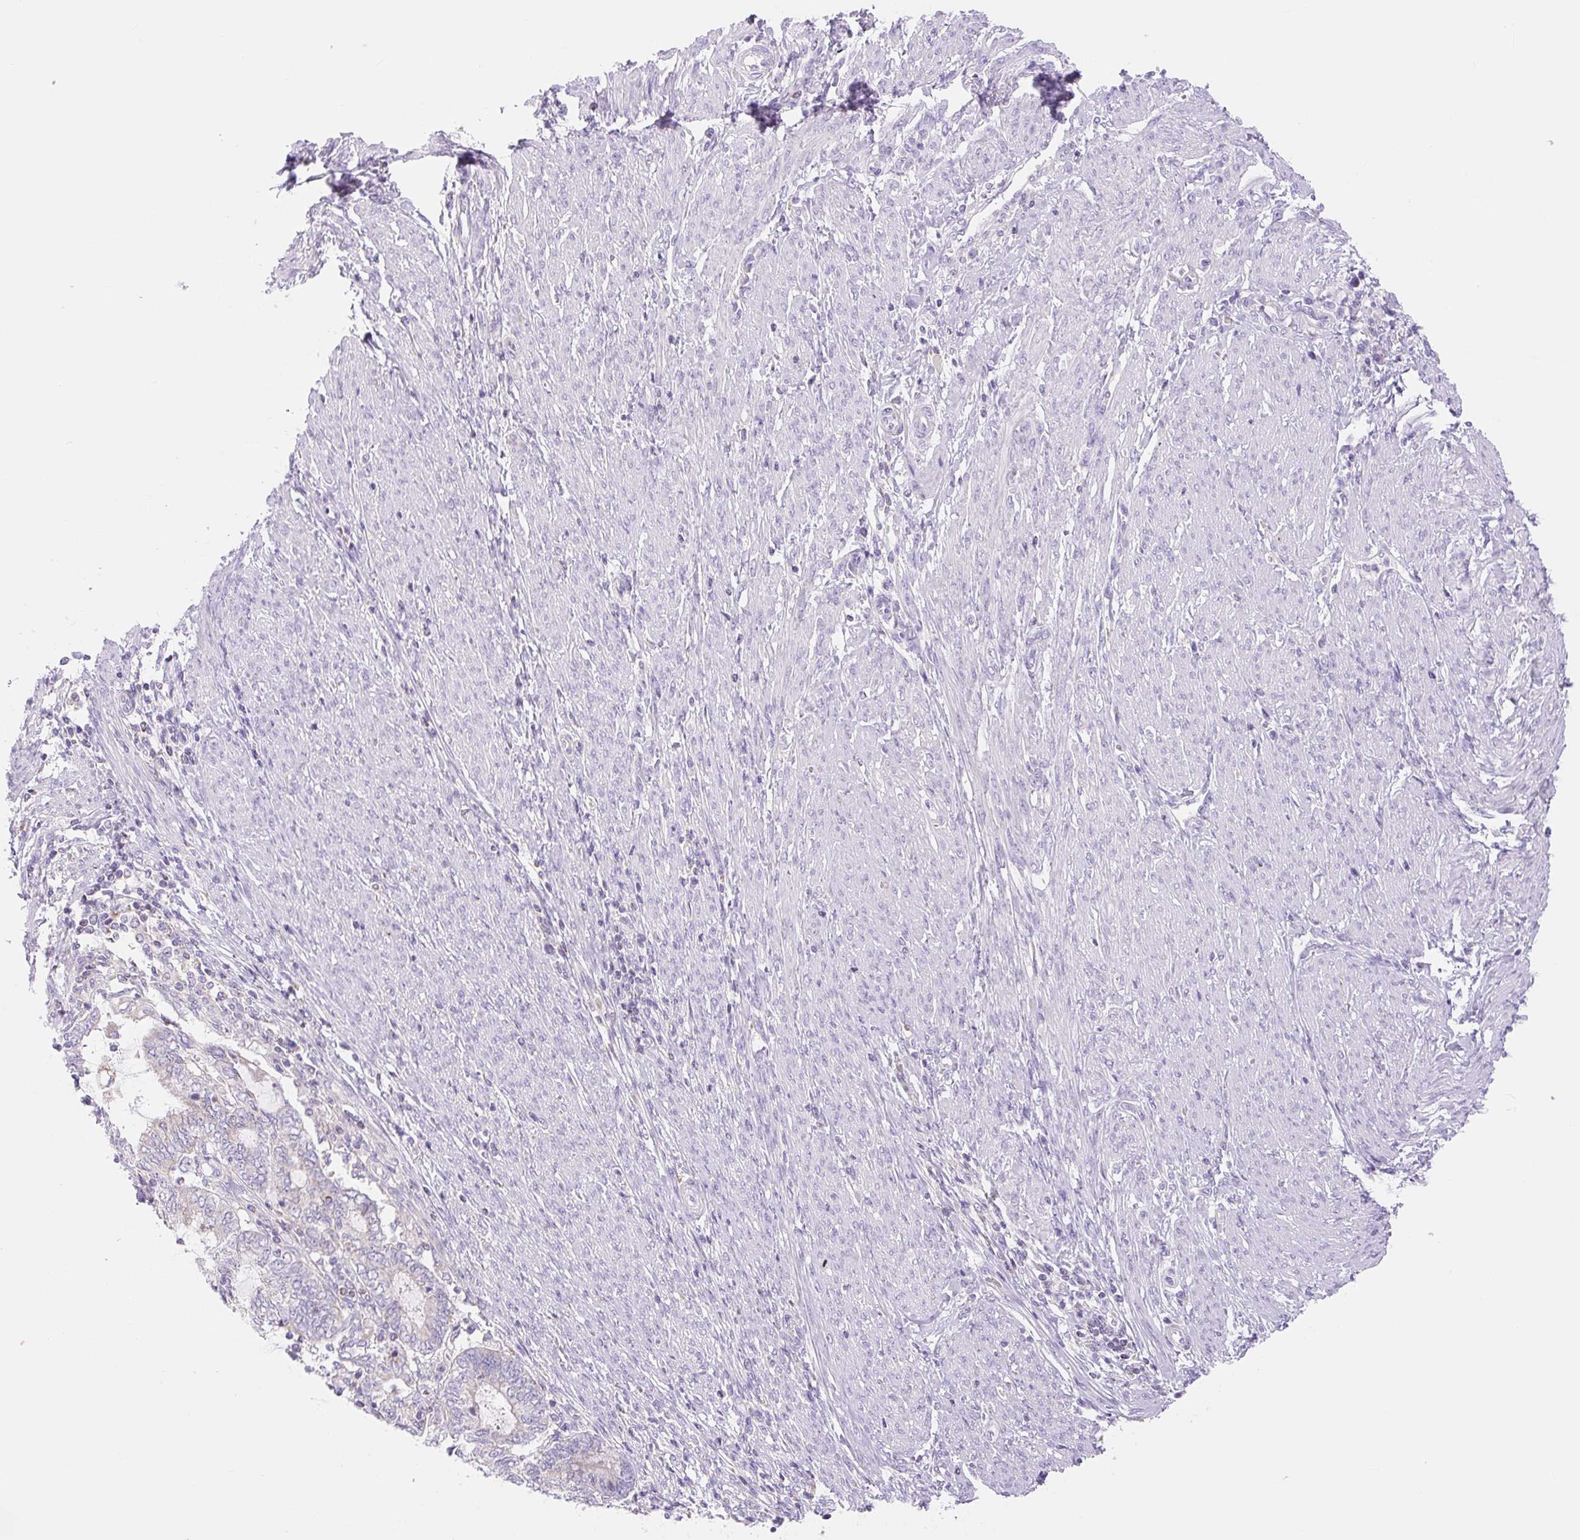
{"staining": {"intensity": "negative", "quantity": "none", "location": "none"}, "tissue": "endometrial cancer", "cell_type": "Tumor cells", "image_type": "cancer", "snomed": [{"axis": "morphology", "description": "Adenocarcinoma, NOS"}, {"axis": "topography", "description": "Uterus"}, {"axis": "topography", "description": "Endometrium"}], "caption": "This is an IHC micrograph of human endometrial adenocarcinoma. There is no positivity in tumor cells.", "gene": "FOCAD", "patient": {"sex": "female", "age": 70}}